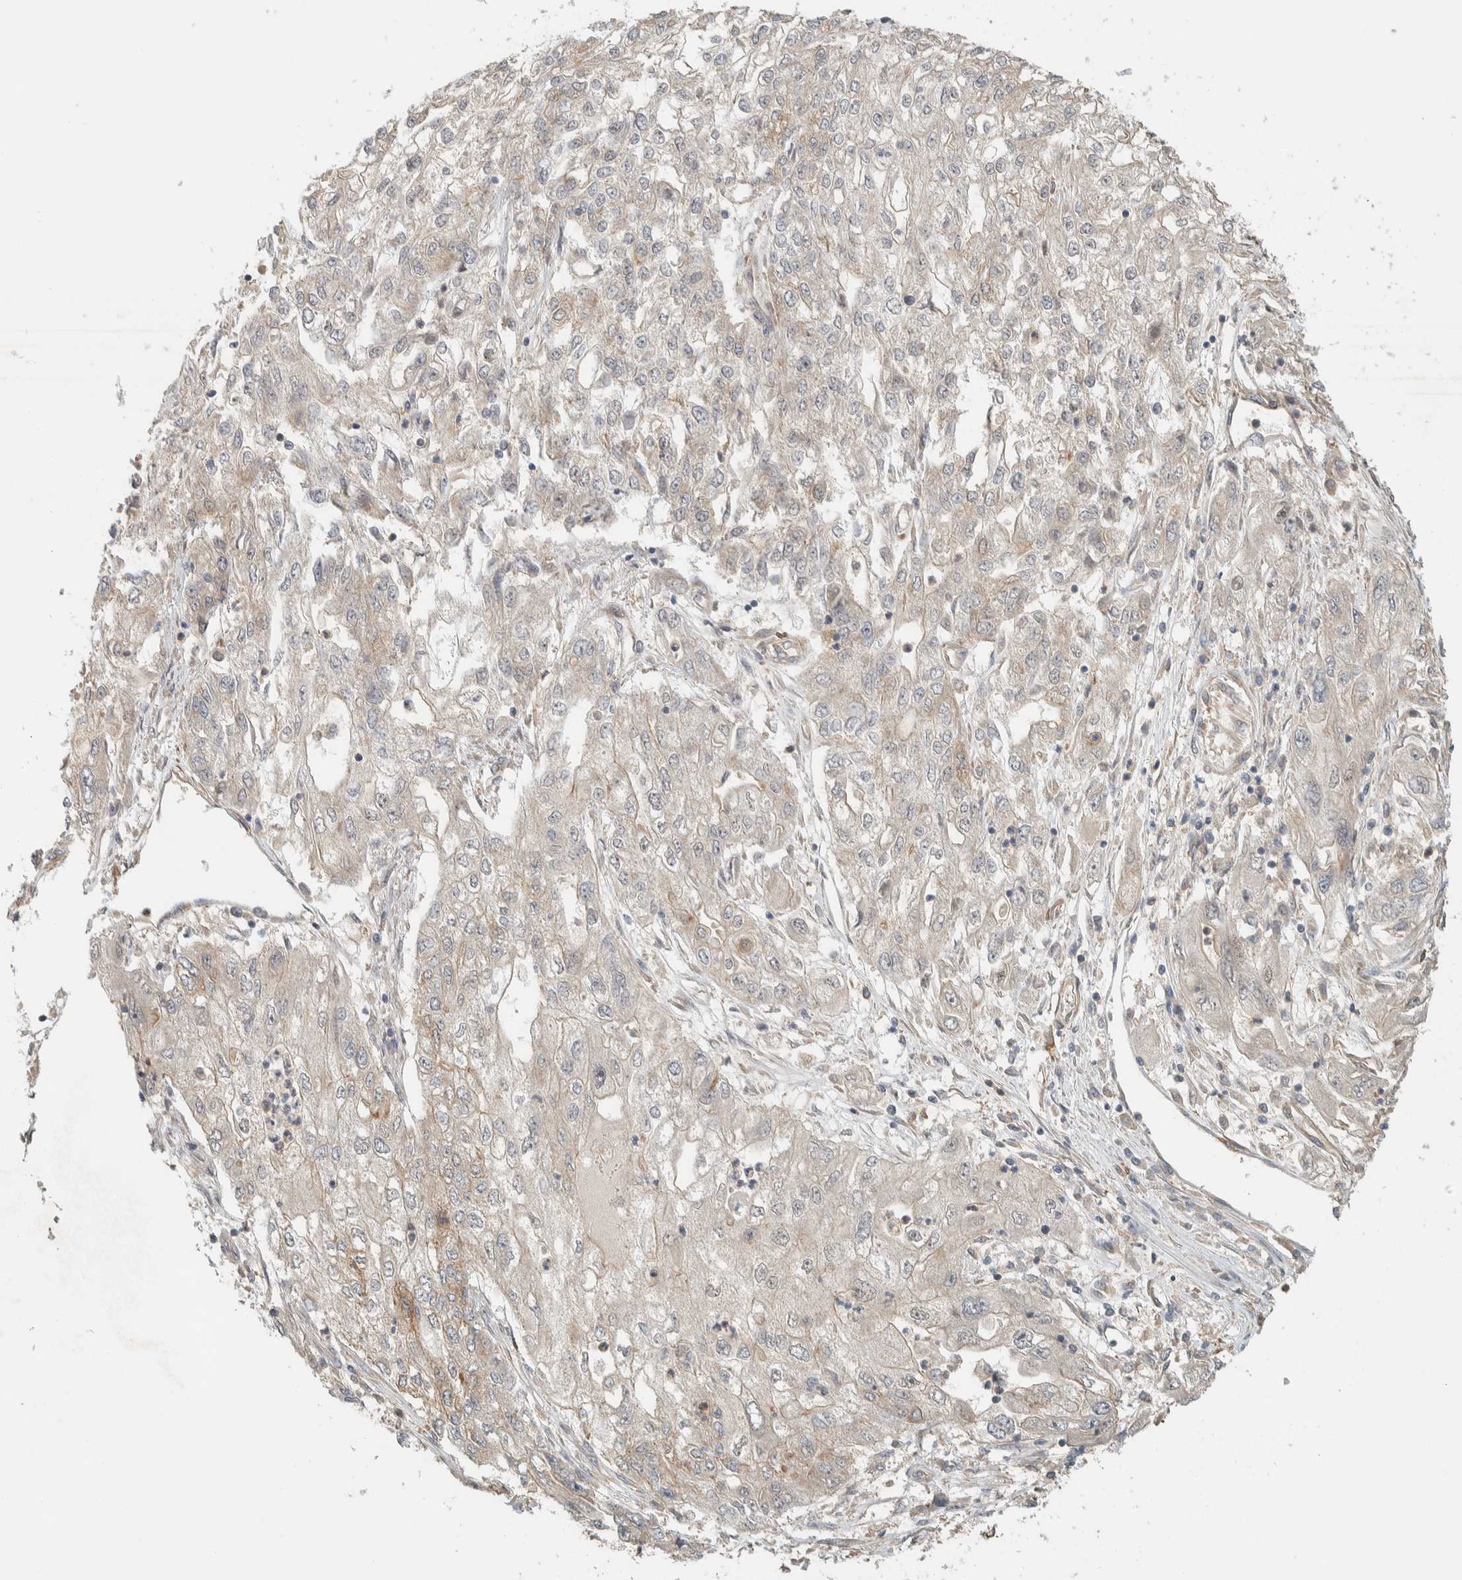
{"staining": {"intensity": "negative", "quantity": "none", "location": "none"}, "tissue": "endometrial cancer", "cell_type": "Tumor cells", "image_type": "cancer", "snomed": [{"axis": "morphology", "description": "Adenocarcinoma, NOS"}, {"axis": "topography", "description": "Endometrium"}], "caption": "IHC of endometrial adenocarcinoma demonstrates no expression in tumor cells.", "gene": "RAB11FIP1", "patient": {"sex": "female", "age": 49}}